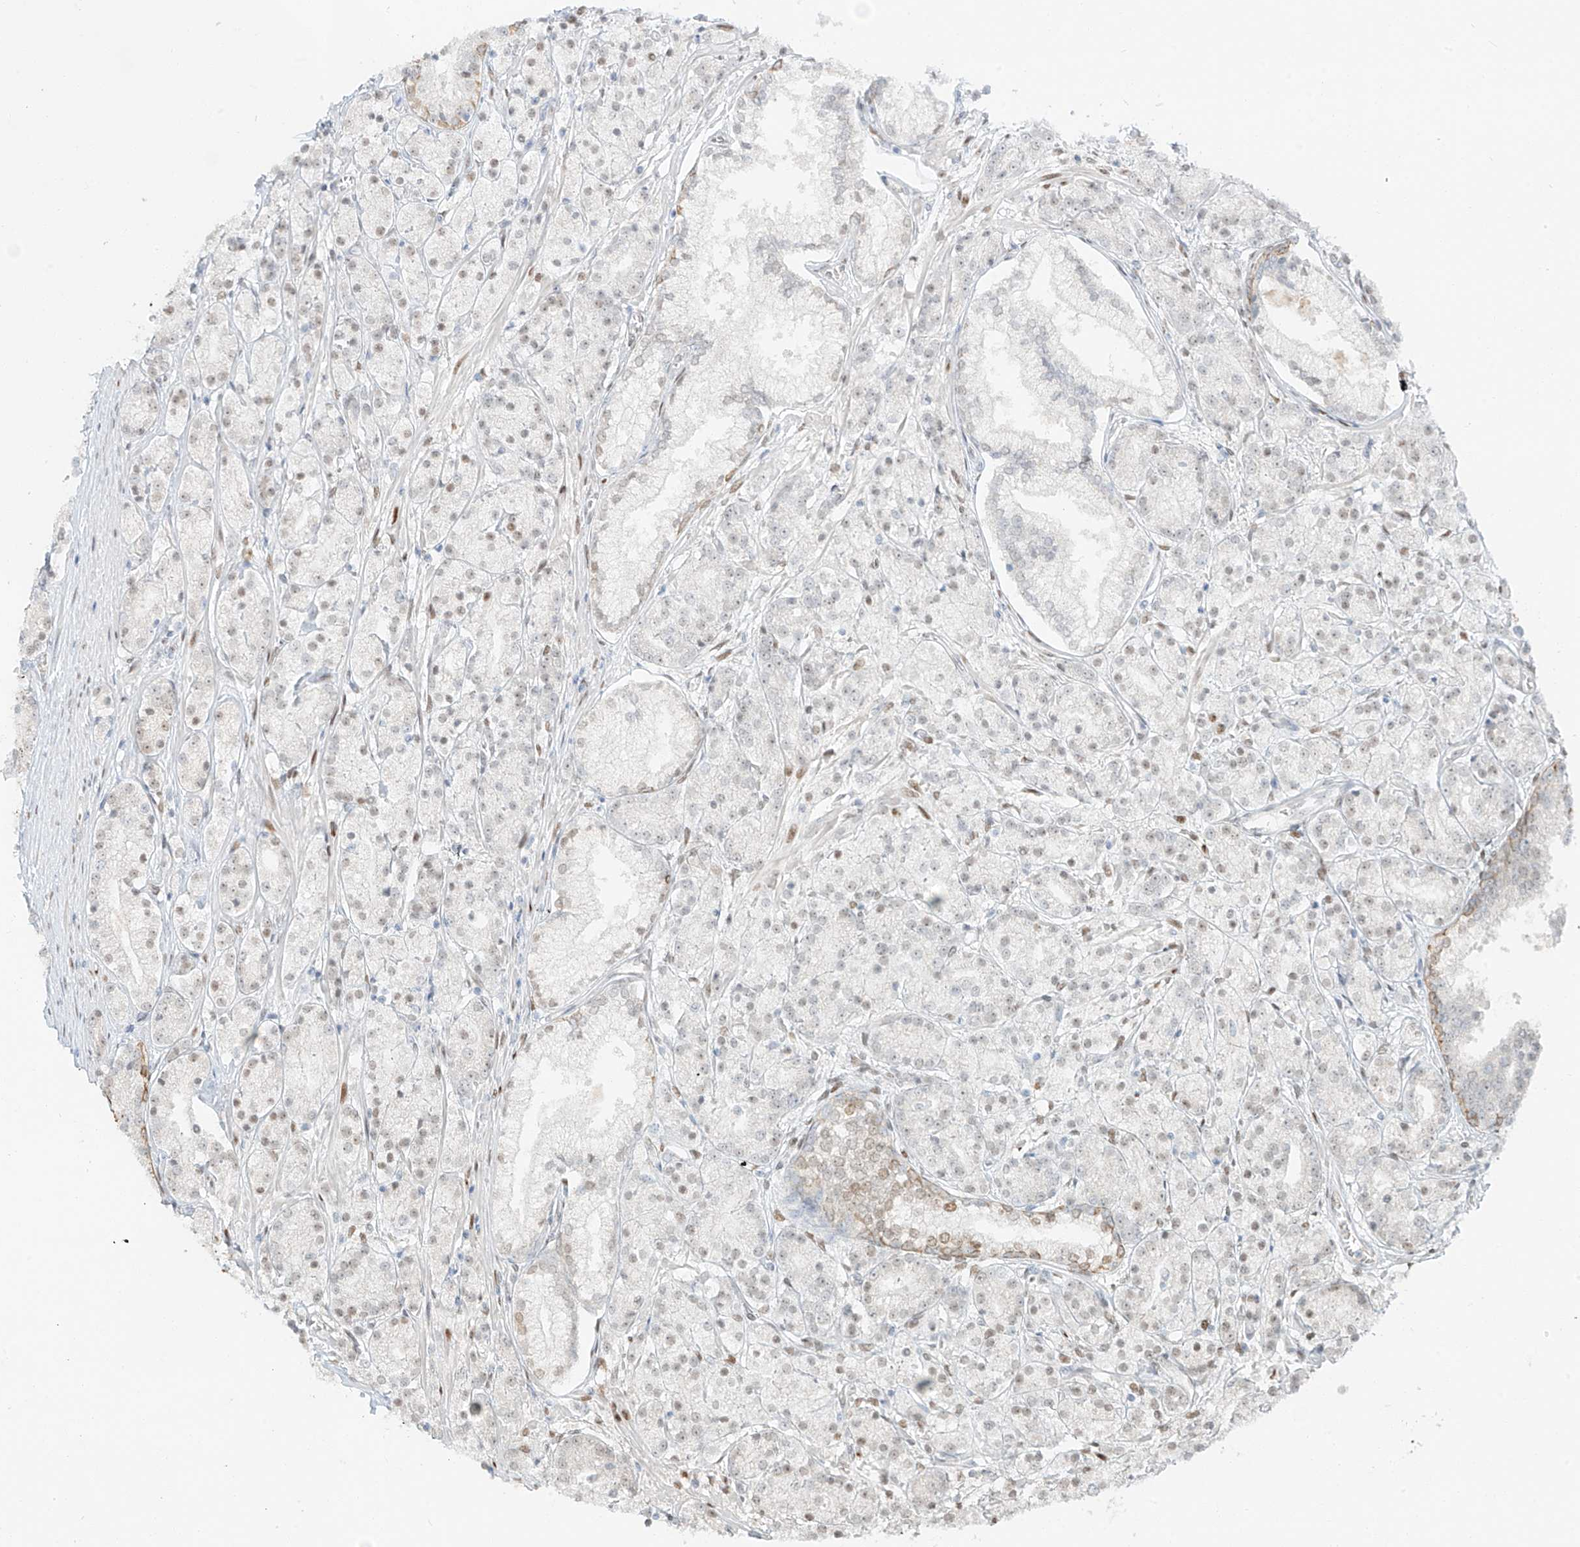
{"staining": {"intensity": "weak", "quantity": "25%-75%", "location": "nuclear"}, "tissue": "prostate cancer", "cell_type": "Tumor cells", "image_type": "cancer", "snomed": [{"axis": "morphology", "description": "Adenocarcinoma, High grade"}, {"axis": "topography", "description": "Prostate"}], "caption": "Tumor cells show low levels of weak nuclear positivity in about 25%-75% of cells in human adenocarcinoma (high-grade) (prostate).", "gene": "ZNF774", "patient": {"sex": "male", "age": 69}}